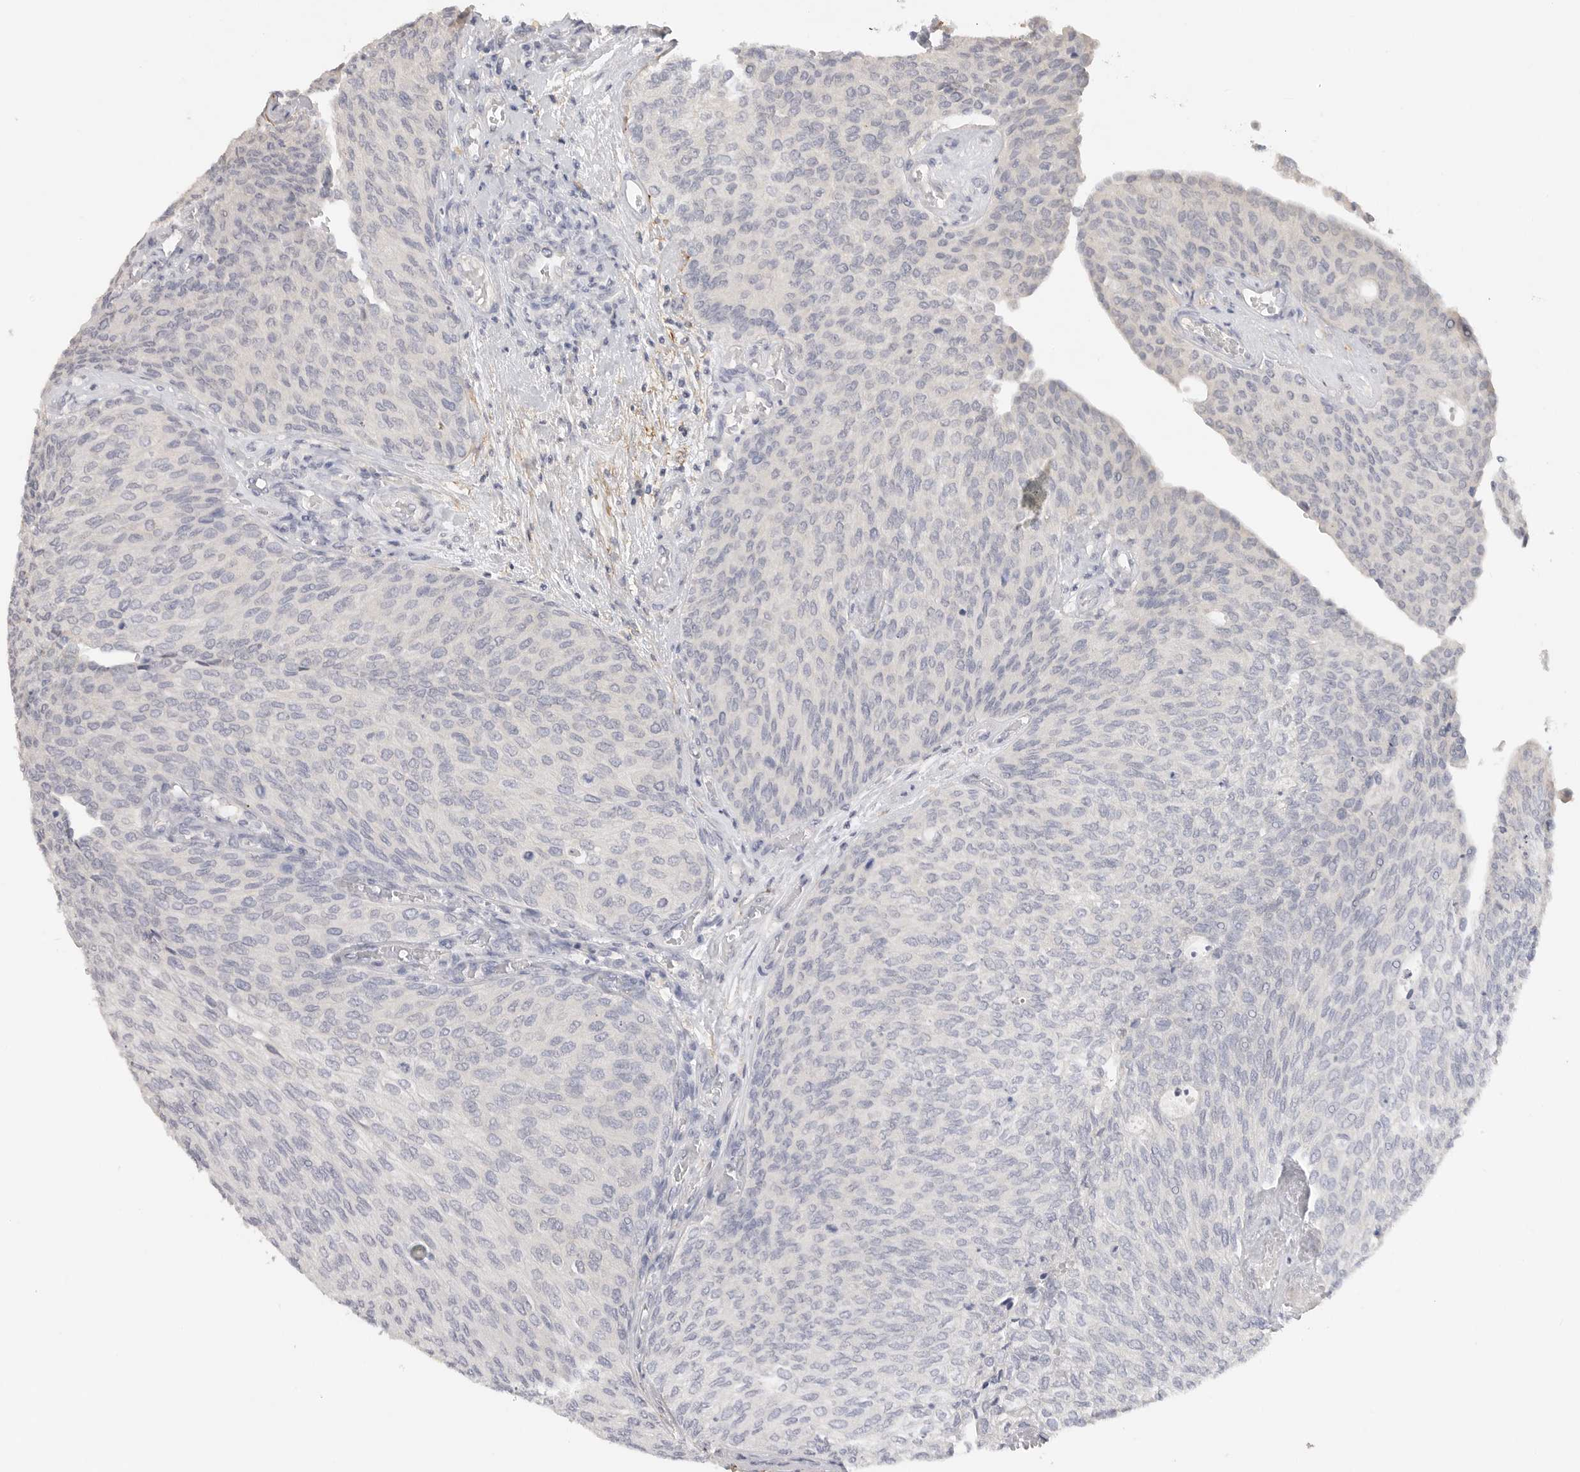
{"staining": {"intensity": "negative", "quantity": "none", "location": "none"}, "tissue": "urothelial cancer", "cell_type": "Tumor cells", "image_type": "cancer", "snomed": [{"axis": "morphology", "description": "Urothelial carcinoma, Low grade"}, {"axis": "topography", "description": "Urinary bladder"}], "caption": "Urothelial cancer was stained to show a protein in brown. There is no significant staining in tumor cells.", "gene": "FBN2", "patient": {"sex": "female", "age": 79}}